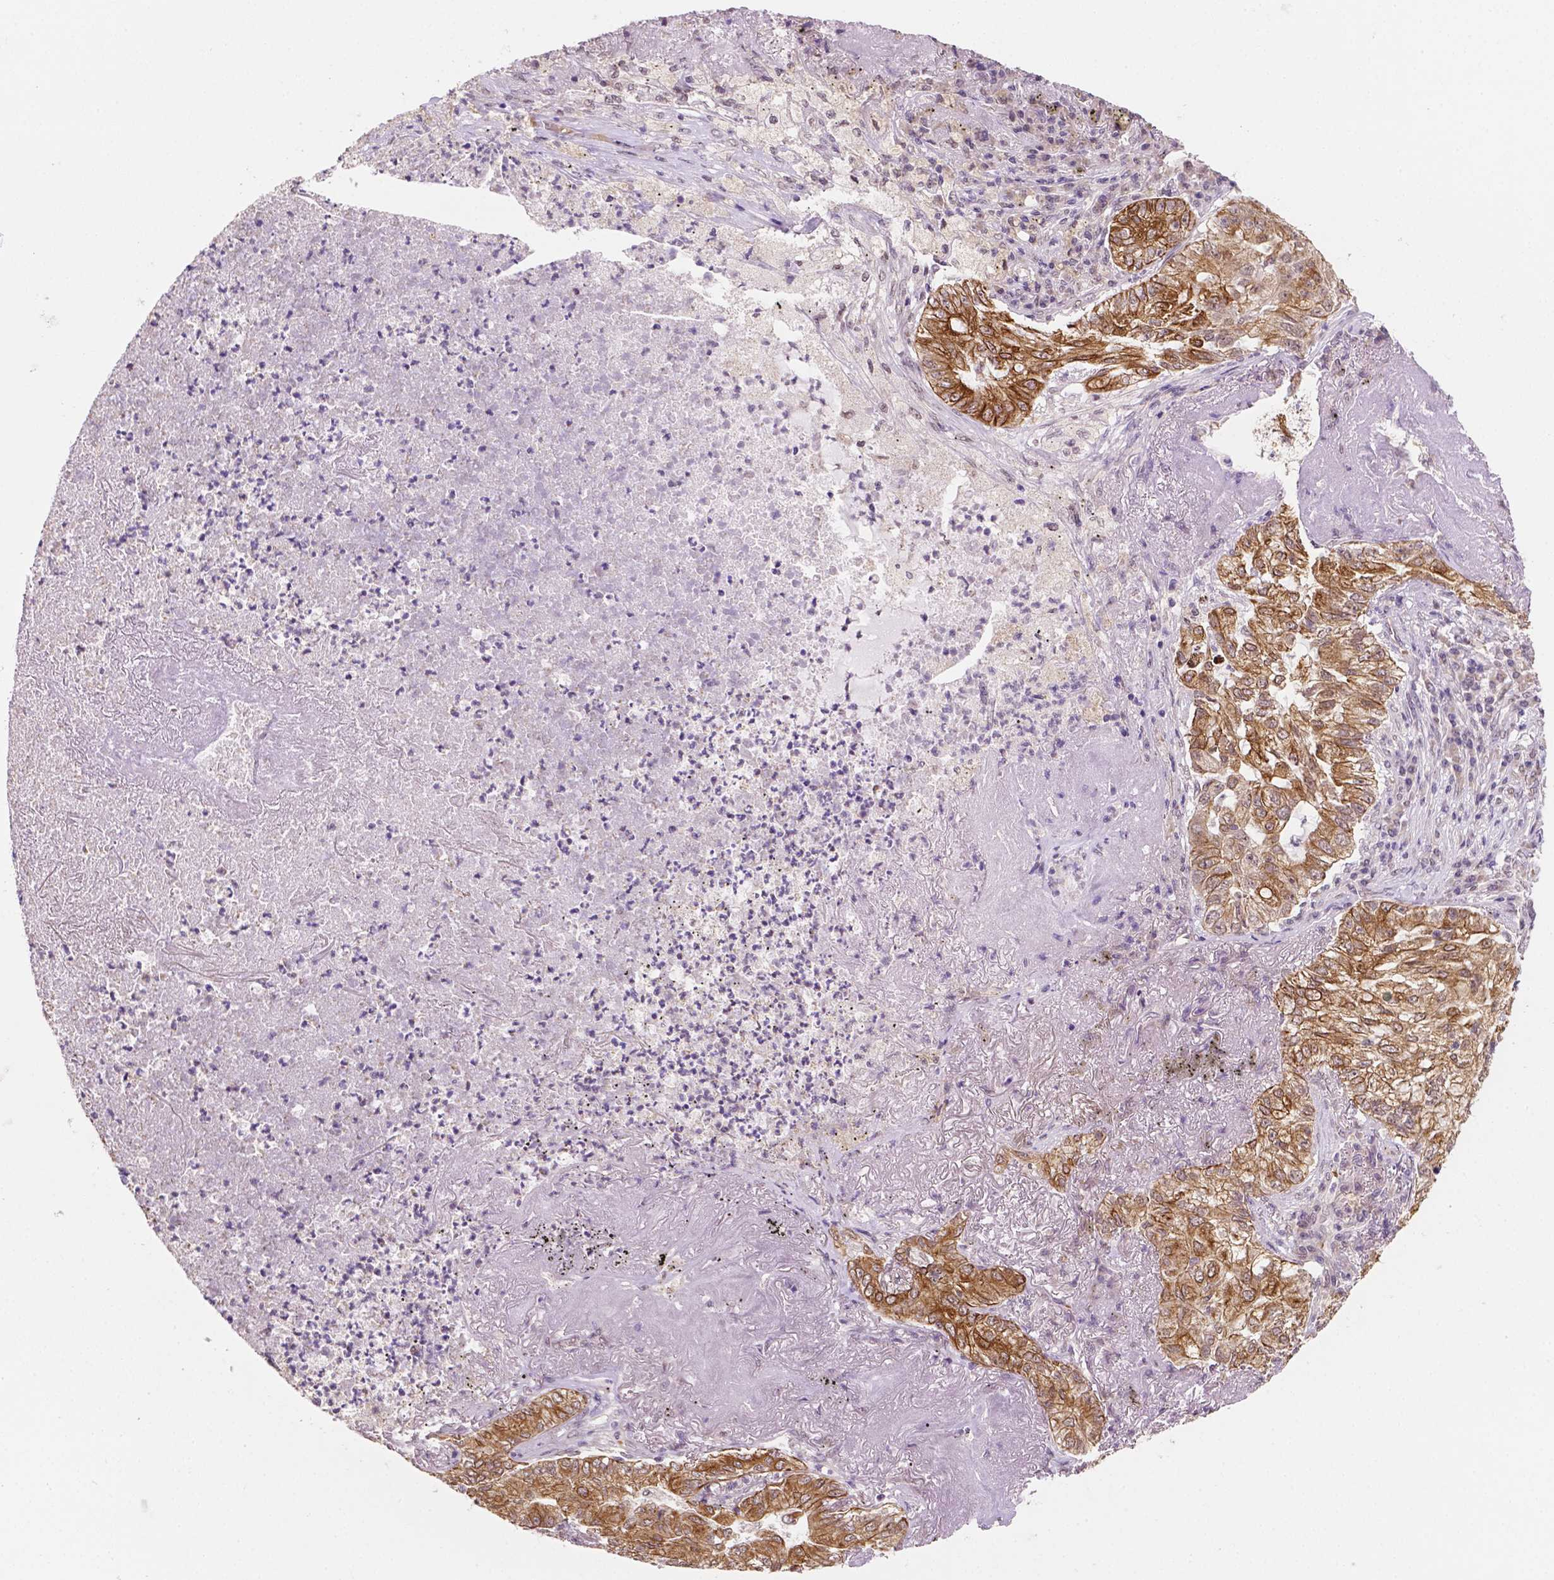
{"staining": {"intensity": "moderate", "quantity": ">75%", "location": "cytoplasmic/membranous"}, "tissue": "lung cancer", "cell_type": "Tumor cells", "image_type": "cancer", "snomed": [{"axis": "morphology", "description": "Adenocarcinoma, NOS"}, {"axis": "topography", "description": "Lung"}], "caption": "The photomicrograph reveals staining of lung cancer (adenocarcinoma), revealing moderate cytoplasmic/membranous protein staining (brown color) within tumor cells.", "gene": "SHLD3", "patient": {"sex": "female", "age": 73}}